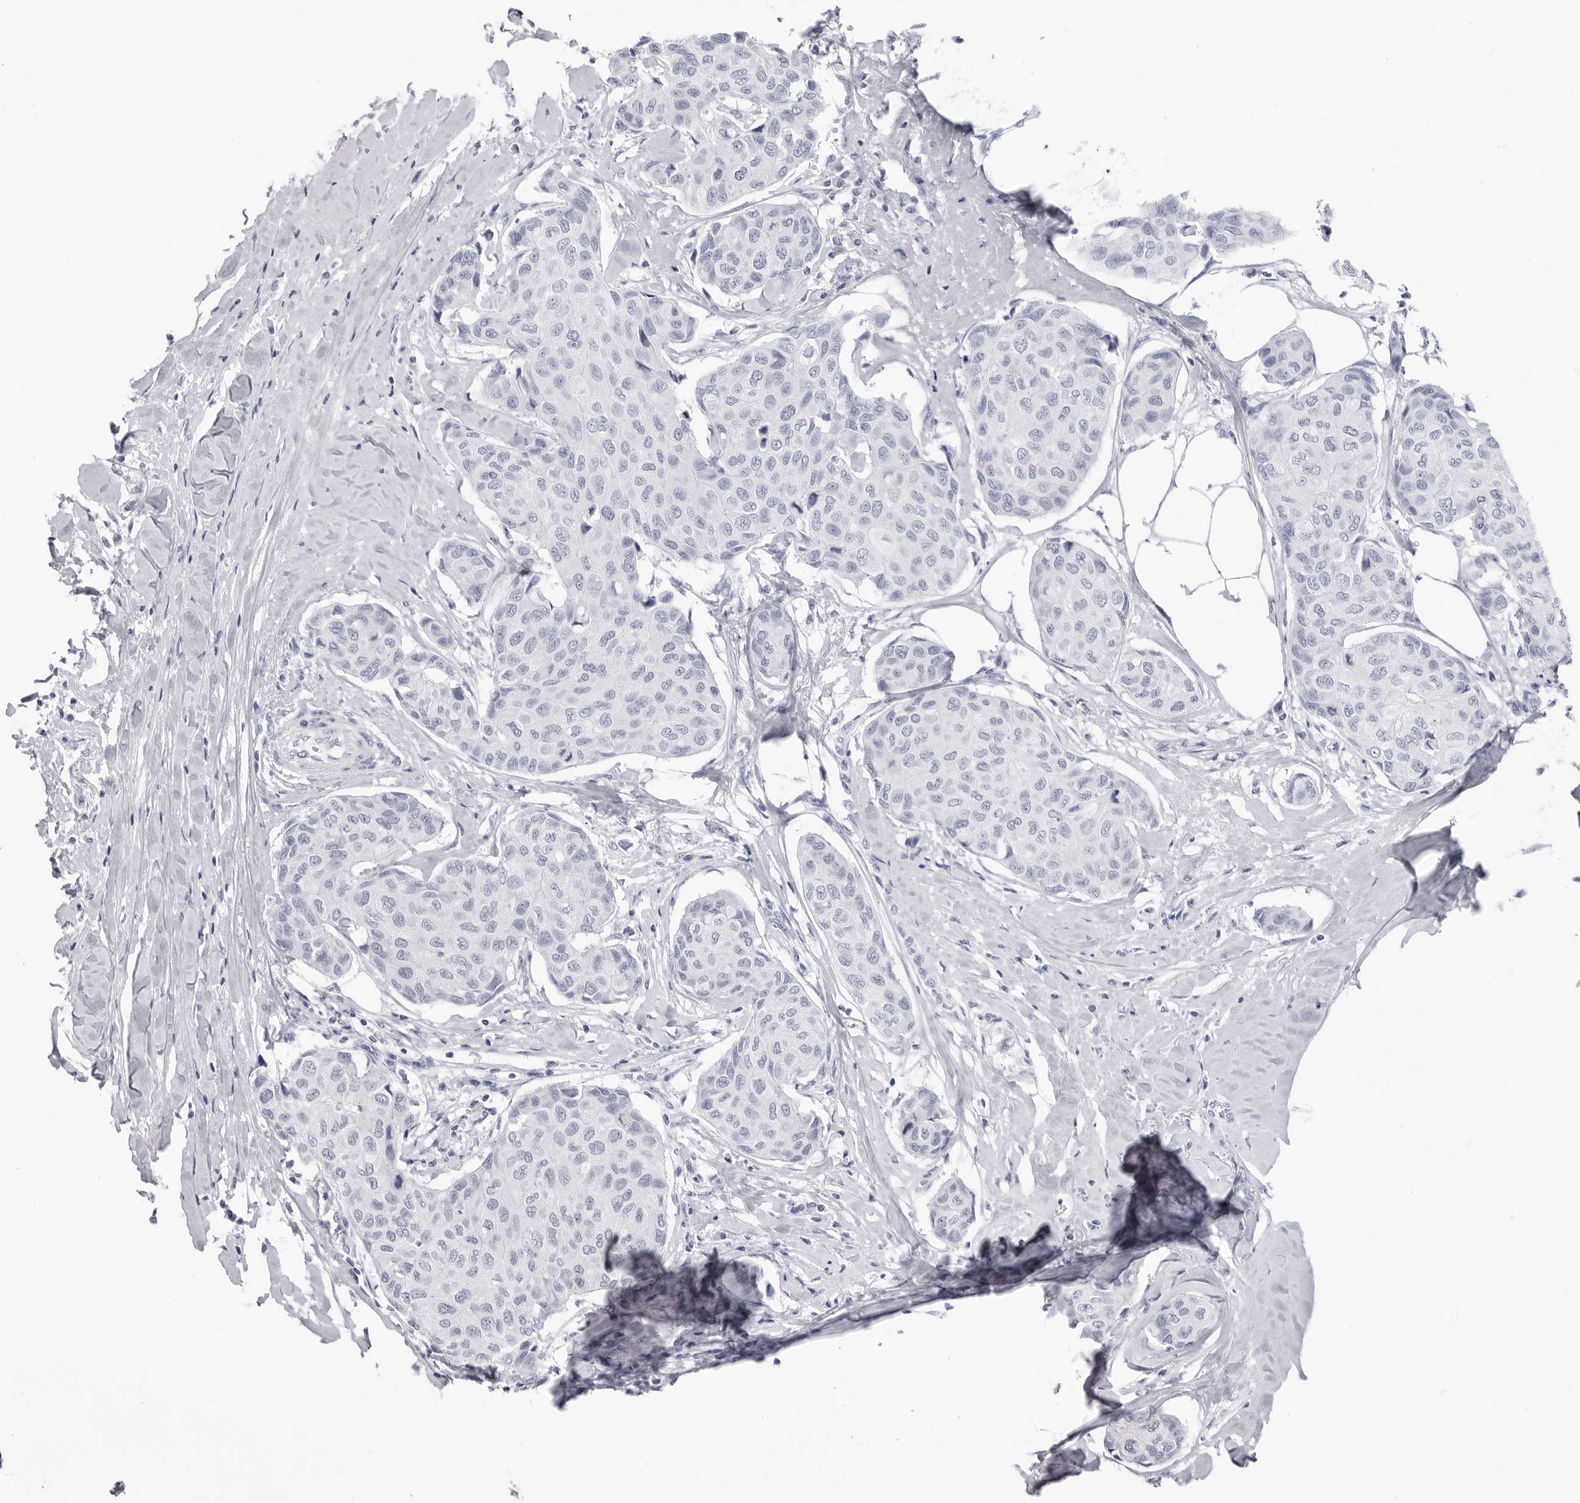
{"staining": {"intensity": "negative", "quantity": "none", "location": "none"}, "tissue": "breast cancer", "cell_type": "Tumor cells", "image_type": "cancer", "snomed": [{"axis": "morphology", "description": "Duct carcinoma"}, {"axis": "topography", "description": "Breast"}], "caption": "The immunohistochemistry photomicrograph has no significant positivity in tumor cells of breast infiltrating ductal carcinoma tissue. (DAB immunohistochemistry visualized using brightfield microscopy, high magnification).", "gene": "PGA3", "patient": {"sex": "female", "age": 80}}